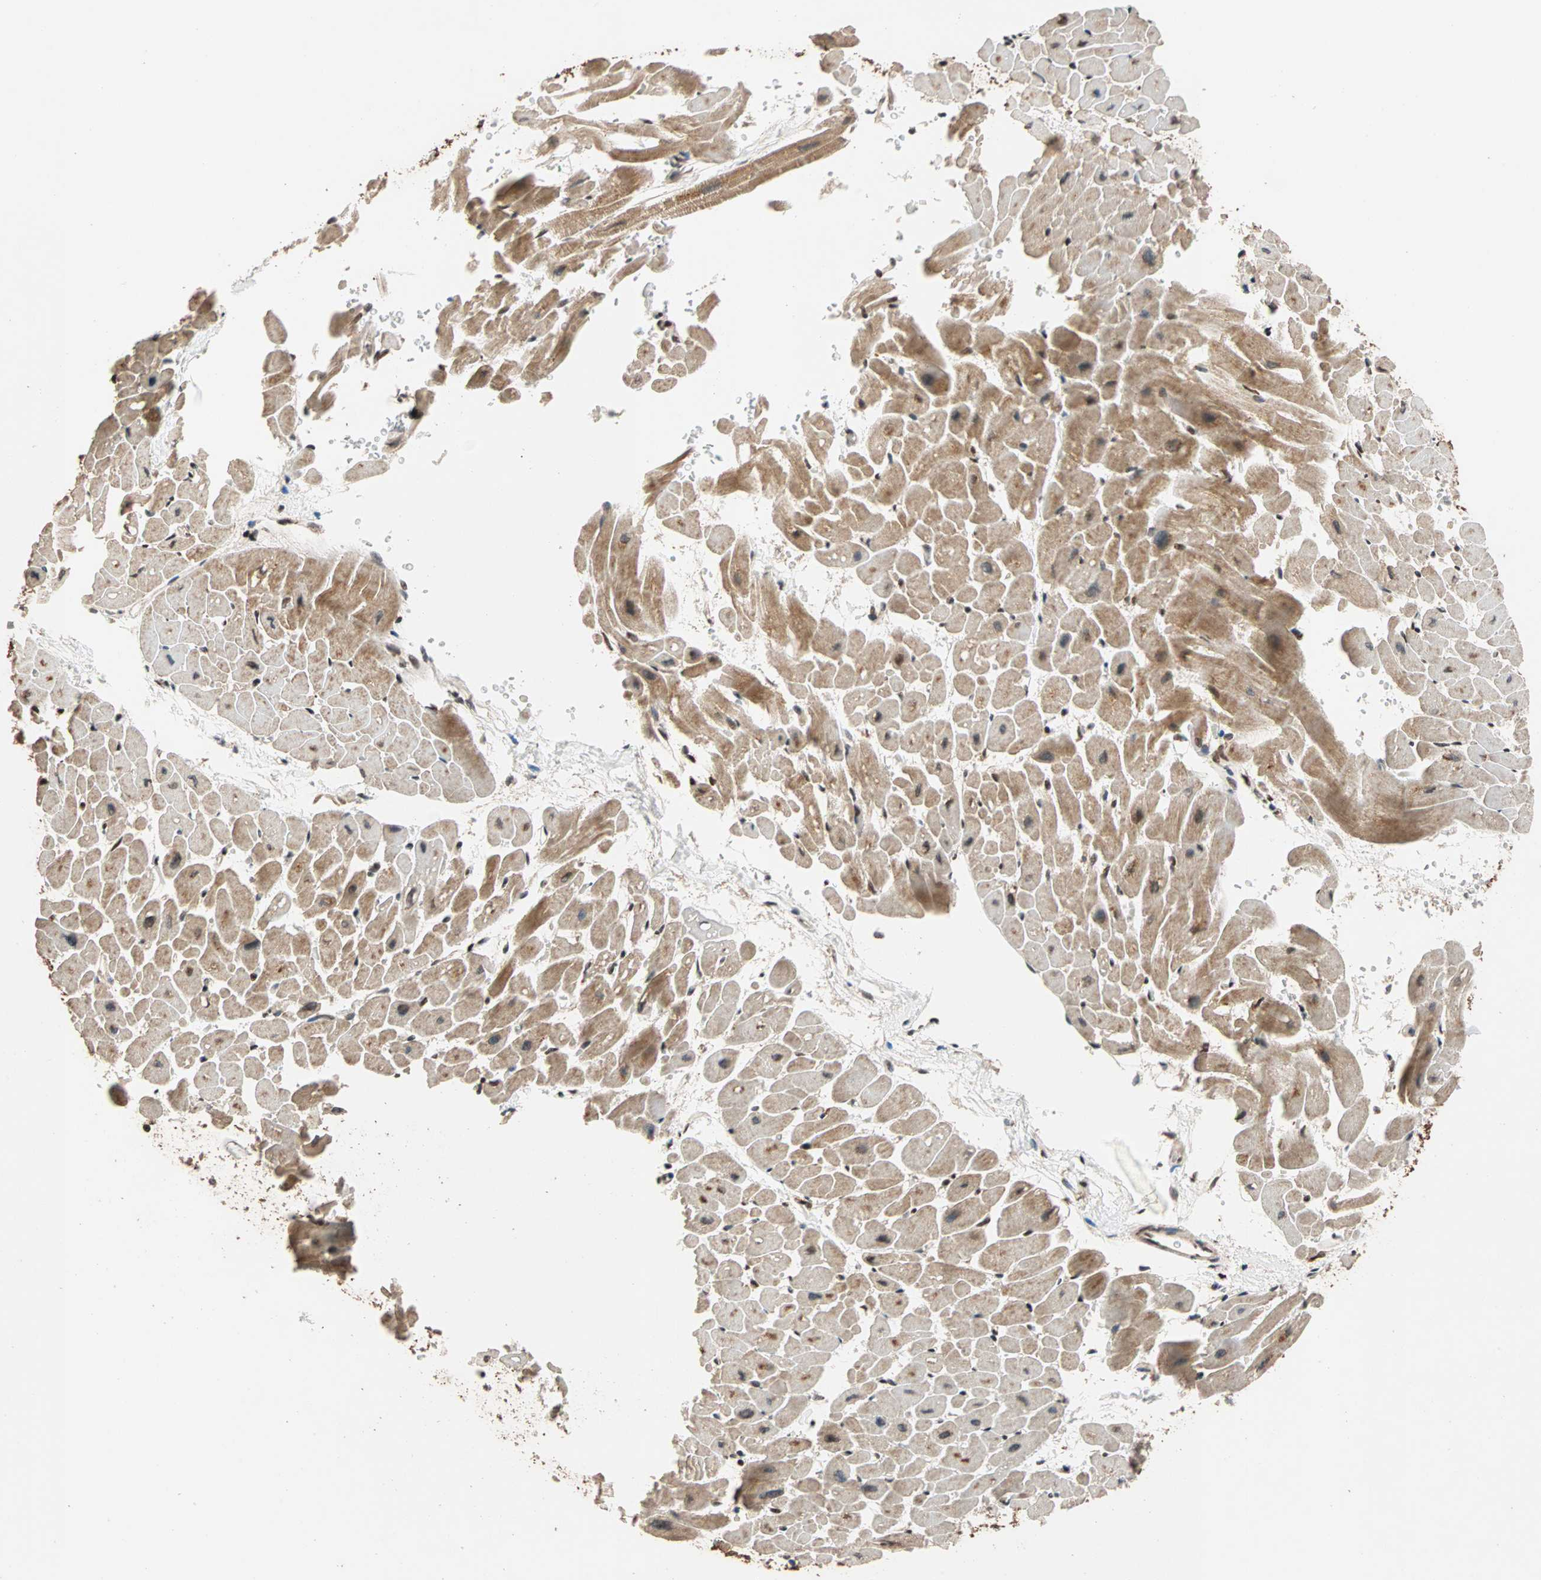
{"staining": {"intensity": "moderate", "quantity": ">75%", "location": "cytoplasmic/membranous,nuclear"}, "tissue": "heart muscle", "cell_type": "Cardiomyocytes", "image_type": "normal", "snomed": [{"axis": "morphology", "description": "Normal tissue, NOS"}, {"axis": "topography", "description": "Heart"}], "caption": "IHC histopathology image of benign heart muscle: heart muscle stained using immunohistochemistry (IHC) exhibits medium levels of moderate protein expression localized specifically in the cytoplasmic/membranous,nuclear of cardiomyocytes, appearing as a cytoplasmic/membranous,nuclear brown color.", "gene": "HECW1", "patient": {"sex": "male", "age": 45}}